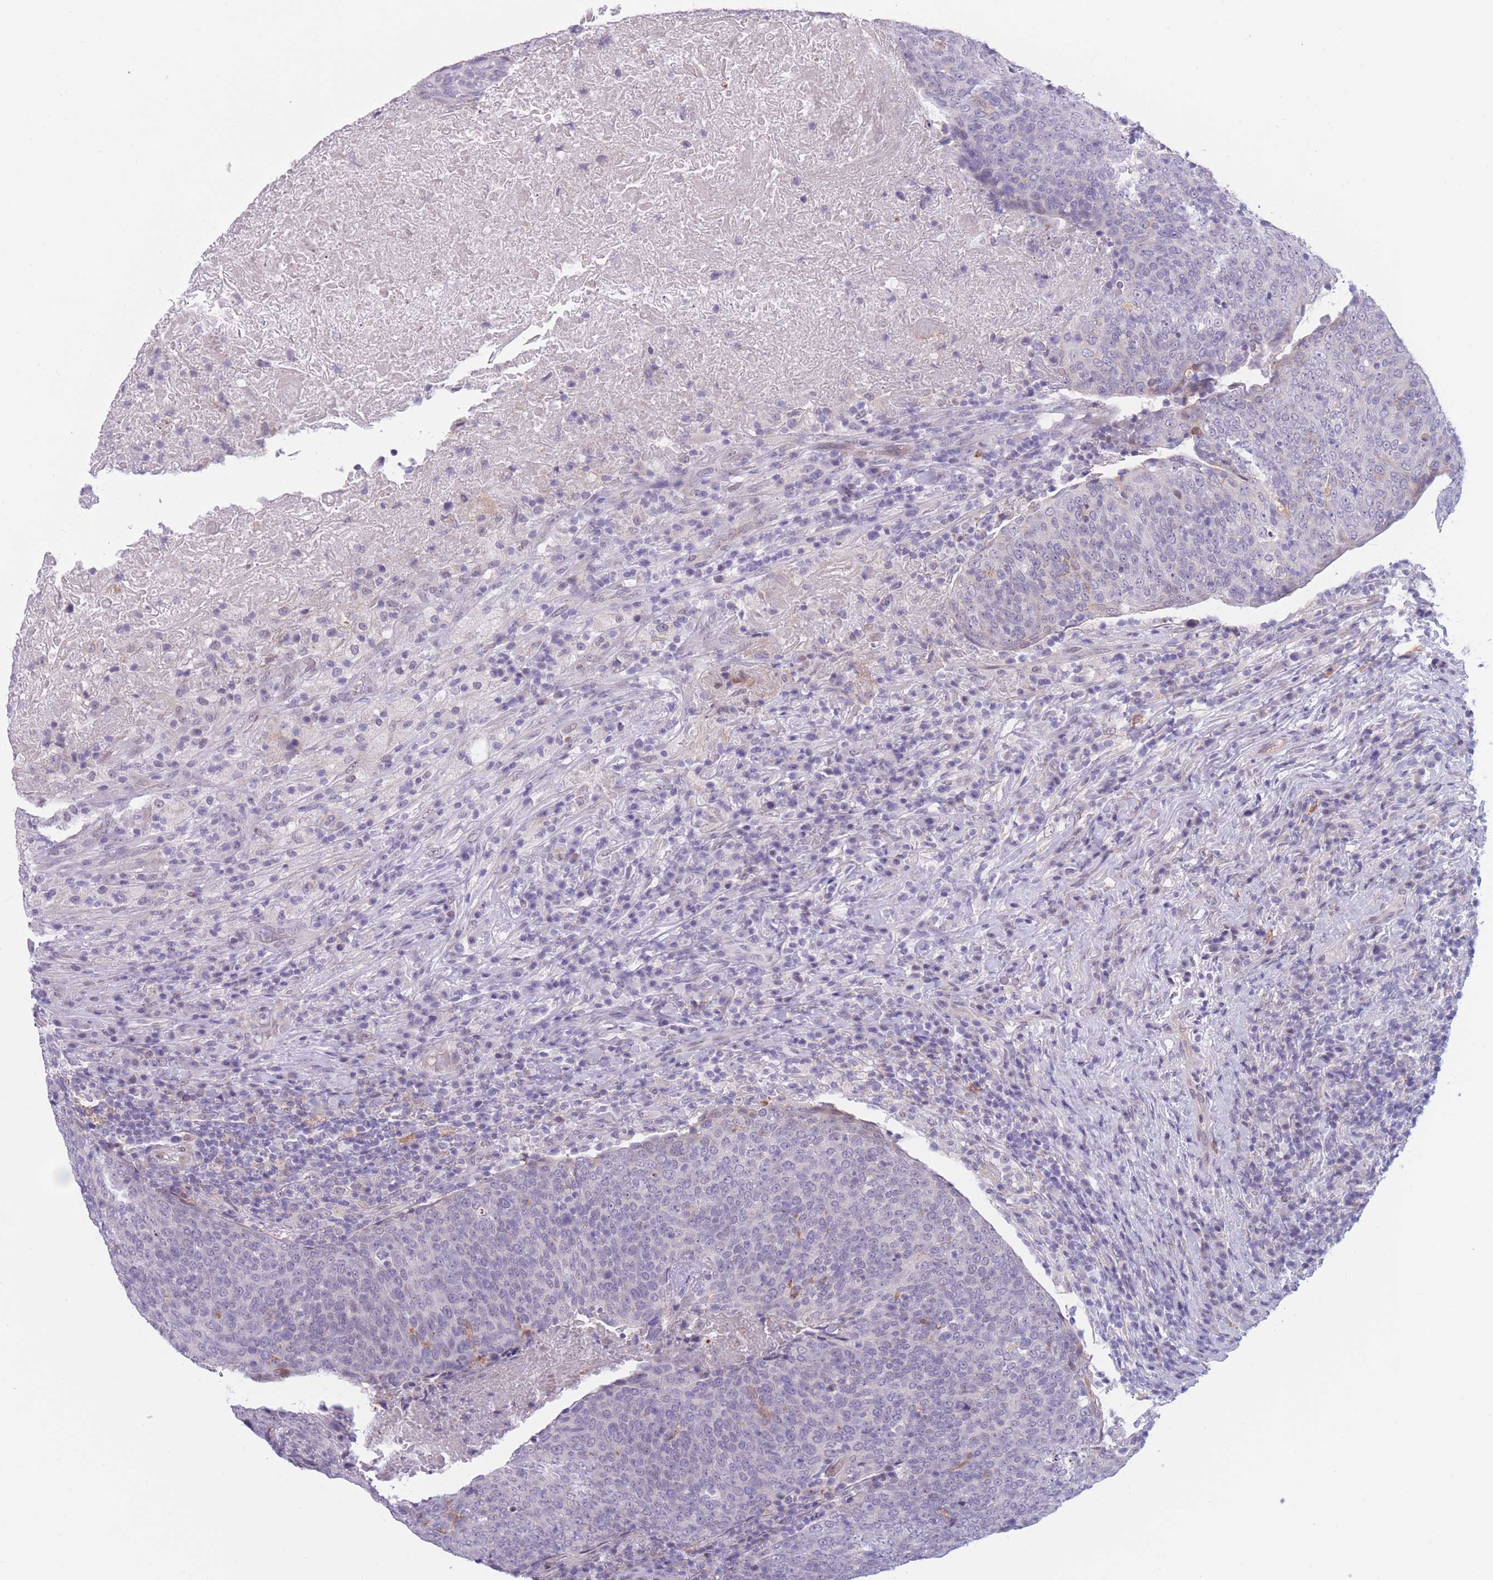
{"staining": {"intensity": "negative", "quantity": "none", "location": "none"}, "tissue": "head and neck cancer", "cell_type": "Tumor cells", "image_type": "cancer", "snomed": [{"axis": "morphology", "description": "Squamous cell carcinoma, NOS"}, {"axis": "morphology", "description": "Squamous cell carcinoma, metastatic, NOS"}, {"axis": "topography", "description": "Lymph node"}, {"axis": "topography", "description": "Head-Neck"}], "caption": "Immunohistochemistry (IHC) of human head and neck cancer (squamous cell carcinoma) shows no expression in tumor cells.", "gene": "PODXL", "patient": {"sex": "male", "age": 62}}